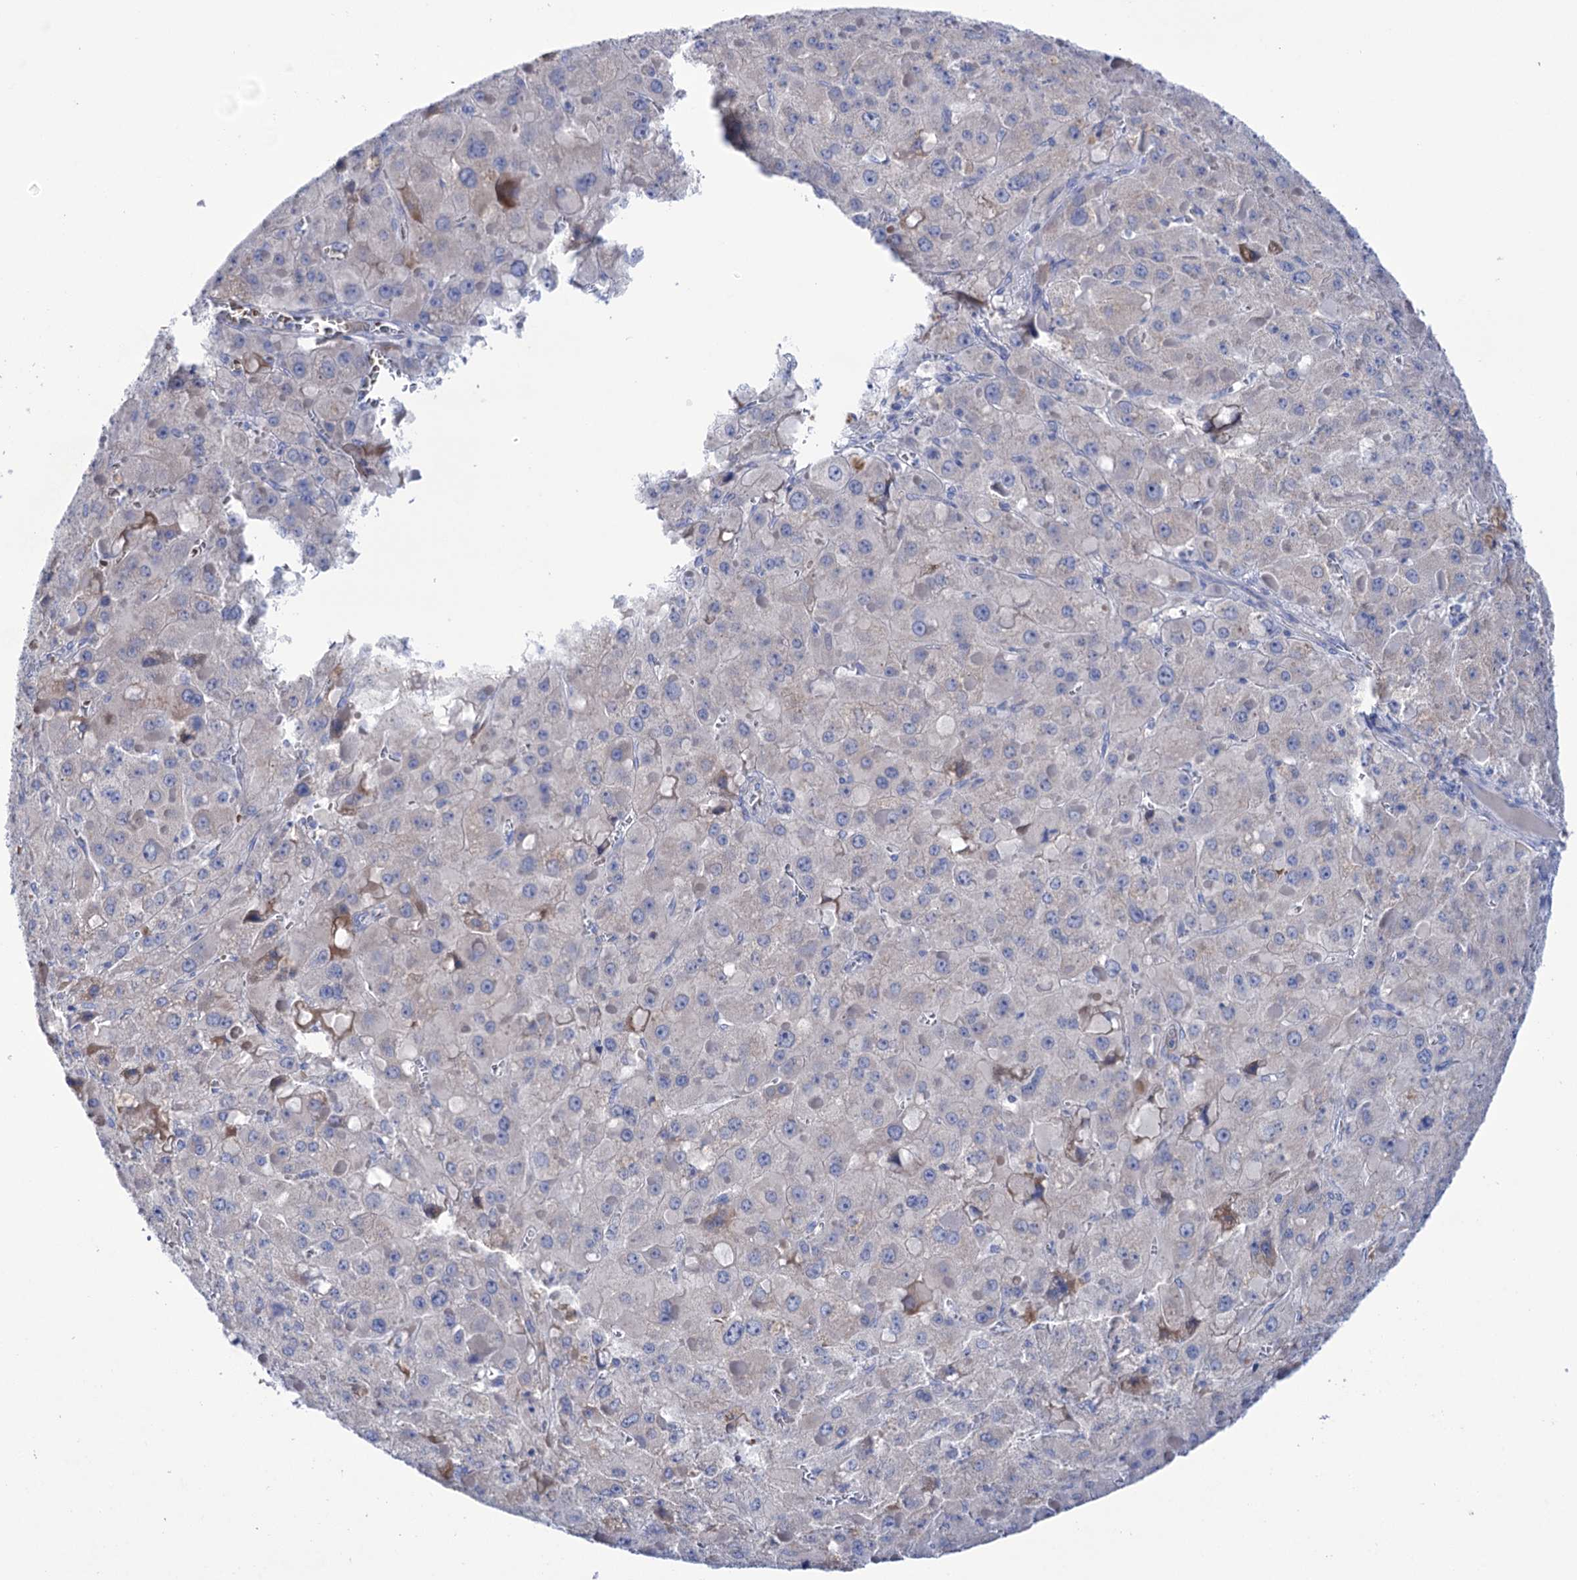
{"staining": {"intensity": "negative", "quantity": "none", "location": "none"}, "tissue": "liver cancer", "cell_type": "Tumor cells", "image_type": "cancer", "snomed": [{"axis": "morphology", "description": "Carcinoma, Hepatocellular, NOS"}, {"axis": "topography", "description": "Liver"}], "caption": "This is an immunohistochemistry photomicrograph of liver hepatocellular carcinoma. There is no expression in tumor cells.", "gene": "YARS2", "patient": {"sex": "female", "age": 73}}